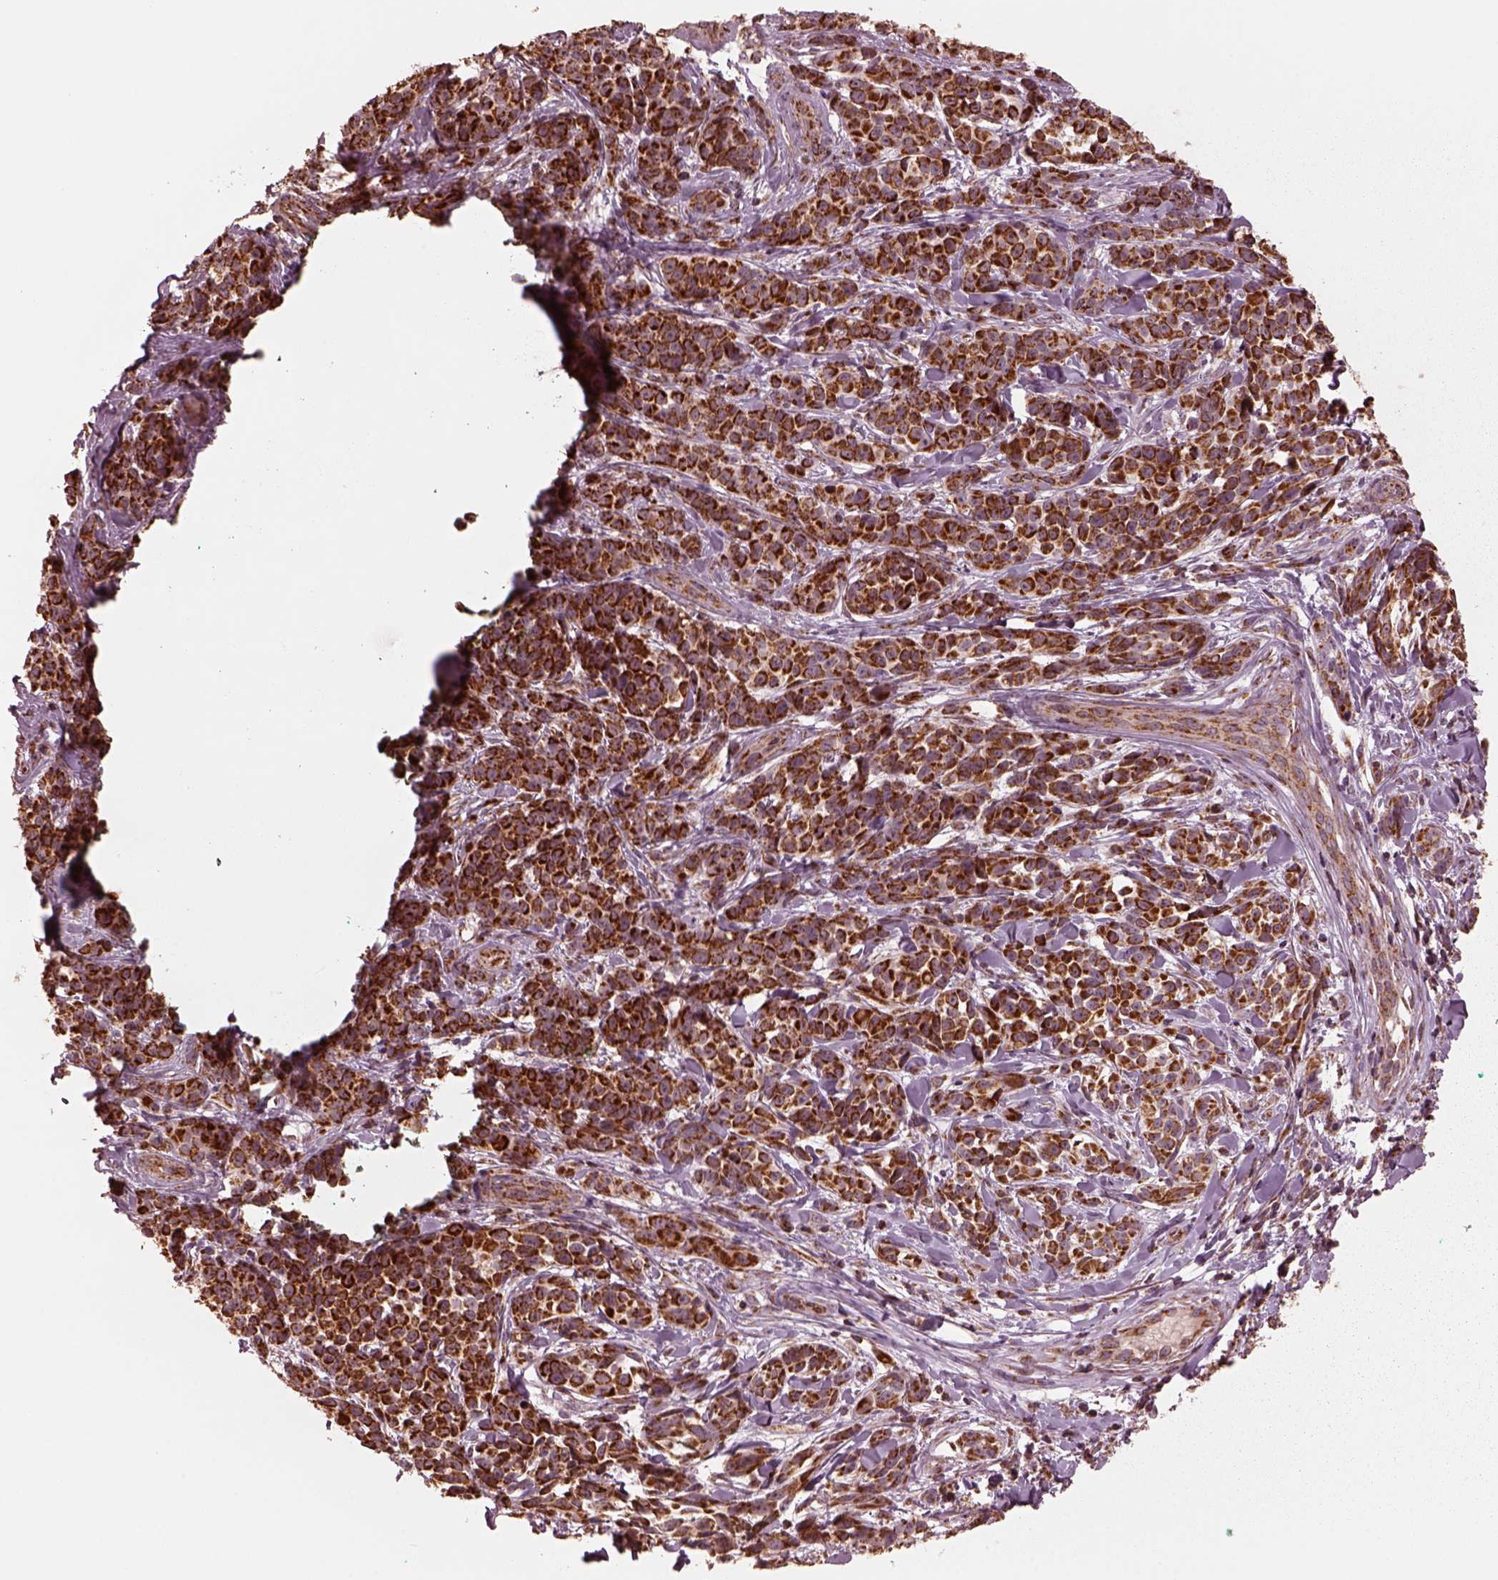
{"staining": {"intensity": "strong", "quantity": ">75%", "location": "cytoplasmic/membranous"}, "tissue": "melanoma", "cell_type": "Tumor cells", "image_type": "cancer", "snomed": [{"axis": "morphology", "description": "Malignant melanoma, NOS"}, {"axis": "topography", "description": "Skin"}], "caption": "Protein positivity by immunohistochemistry exhibits strong cytoplasmic/membranous expression in approximately >75% of tumor cells in malignant melanoma. The staining was performed using DAB (3,3'-diaminobenzidine) to visualize the protein expression in brown, while the nuclei were stained in blue with hematoxylin (Magnification: 20x).", "gene": "NDUFB10", "patient": {"sex": "female", "age": 88}}